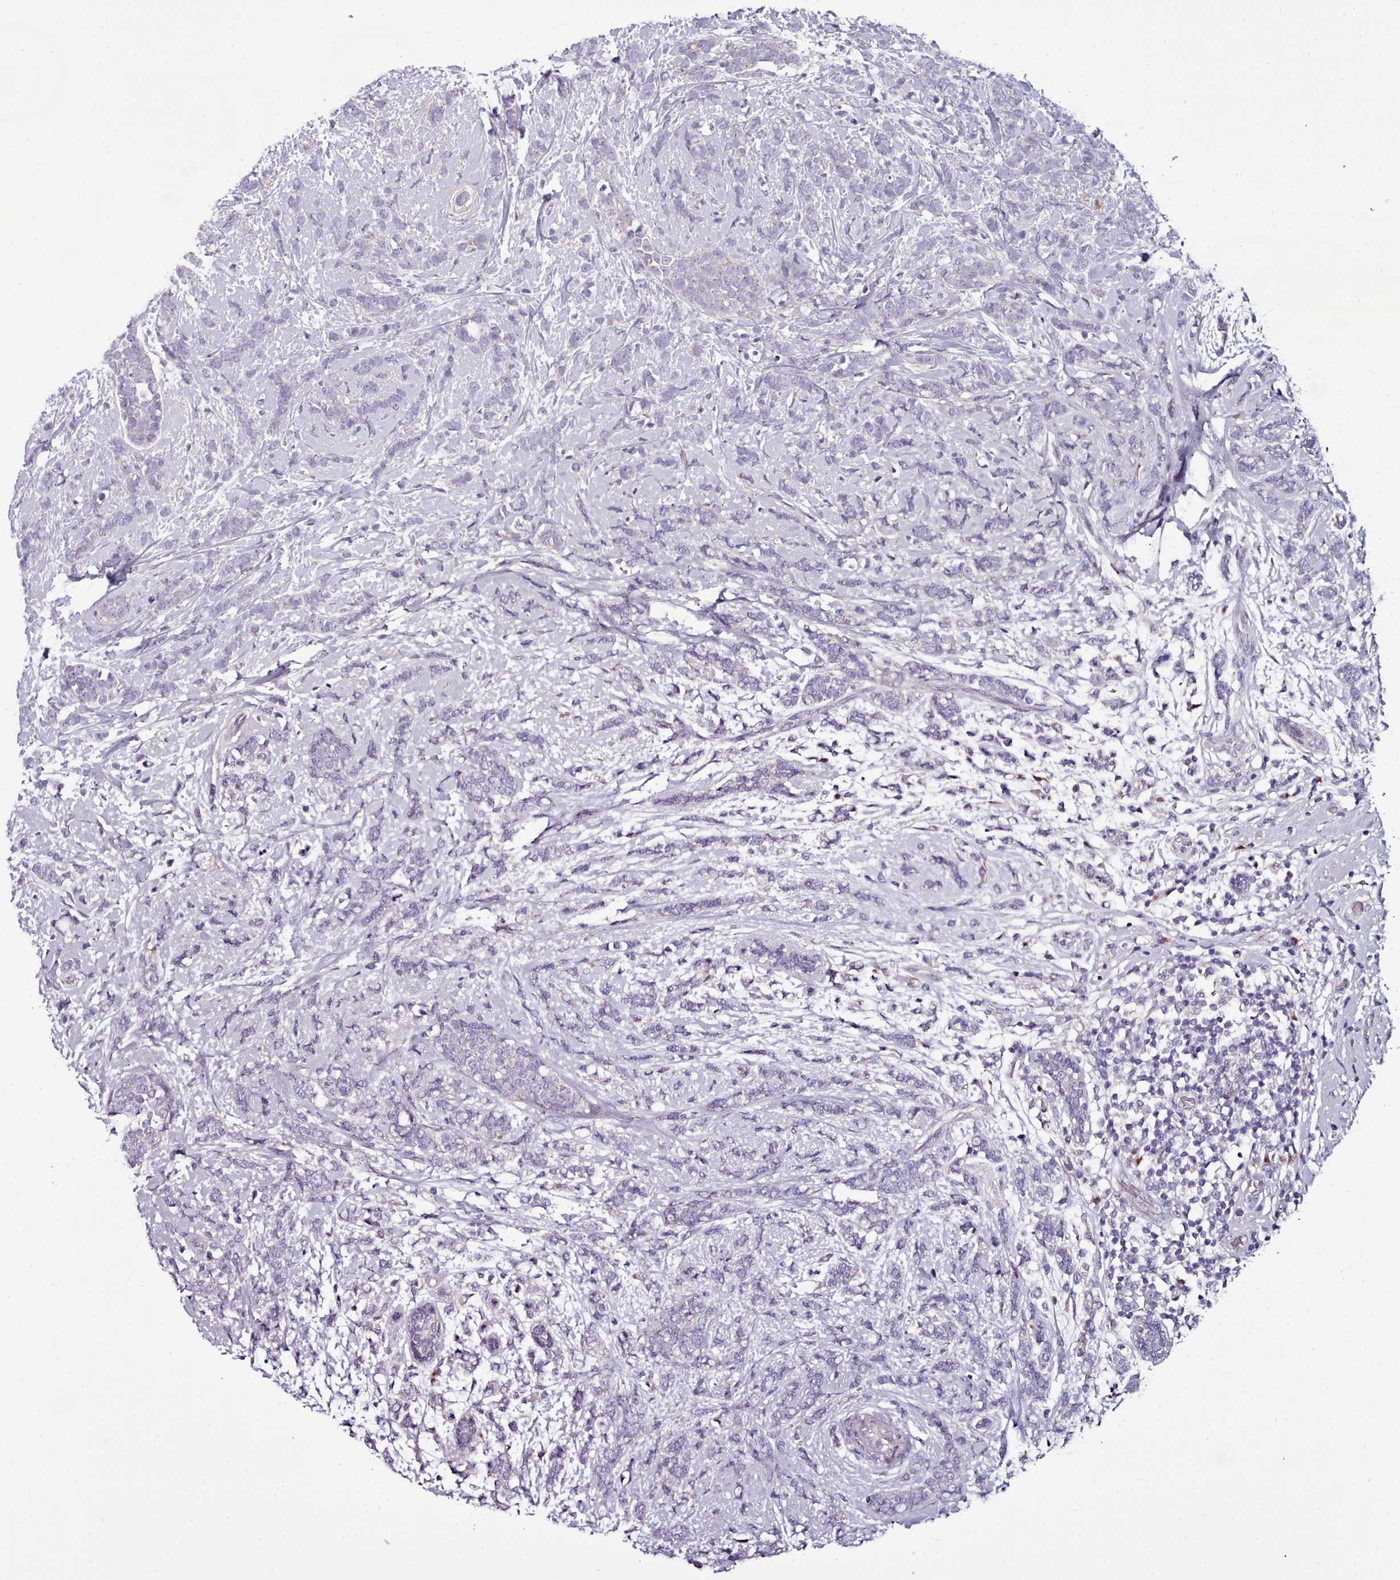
{"staining": {"intensity": "negative", "quantity": "none", "location": "none"}, "tissue": "breast cancer", "cell_type": "Tumor cells", "image_type": "cancer", "snomed": [{"axis": "morphology", "description": "Lobular carcinoma"}, {"axis": "topography", "description": "Breast"}], "caption": "Photomicrograph shows no significant protein expression in tumor cells of lobular carcinoma (breast).", "gene": "MYRFL", "patient": {"sex": "female", "age": 58}}